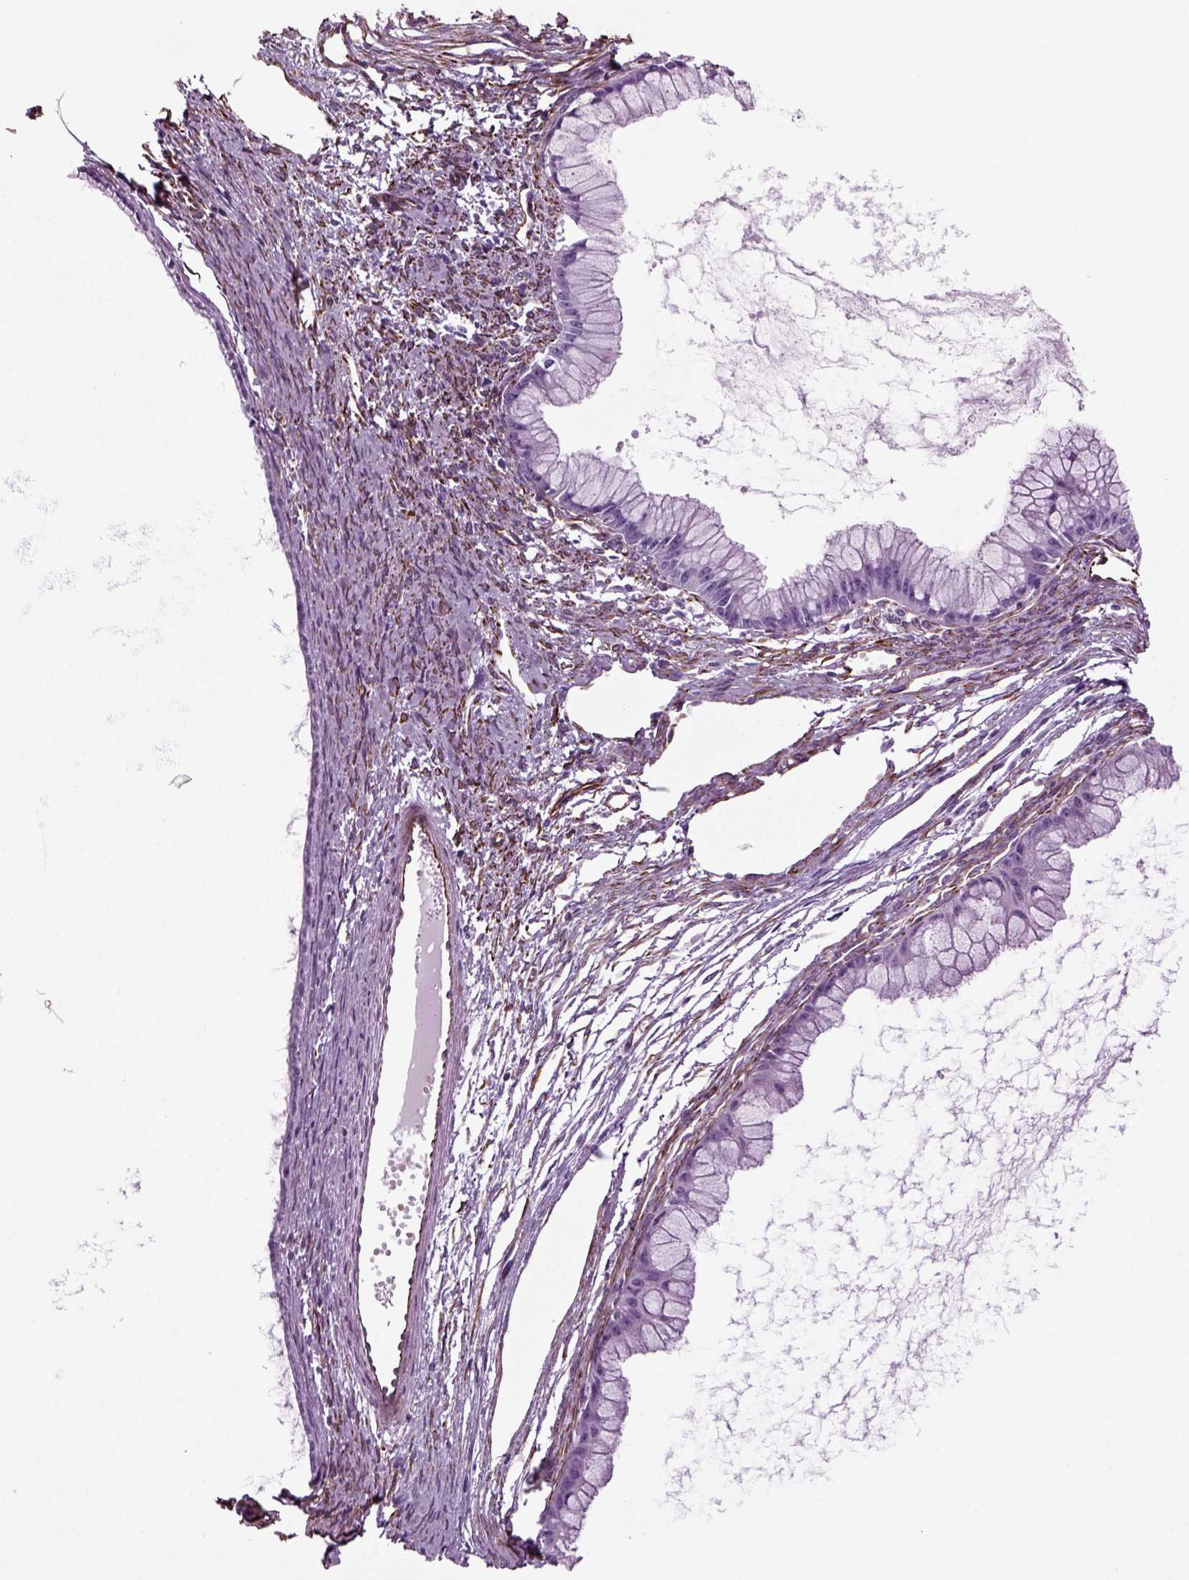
{"staining": {"intensity": "negative", "quantity": "none", "location": "none"}, "tissue": "ovarian cancer", "cell_type": "Tumor cells", "image_type": "cancer", "snomed": [{"axis": "morphology", "description": "Cystadenocarcinoma, mucinous, NOS"}, {"axis": "topography", "description": "Ovary"}], "caption": "Immunohistochemistry (IHC) histopathology image of ovarian cancer (mucinous cystadenocarcinoma) stained for a protein (brown), which shows no positivity in tumor cells. (Stains: DAB immunohistochemistry with hematoxylin counter stain, Microscopy: brightfield microscopy at high magnification).", "gene": "ACER3", "patient": {"sex": "female", "age": 41}}